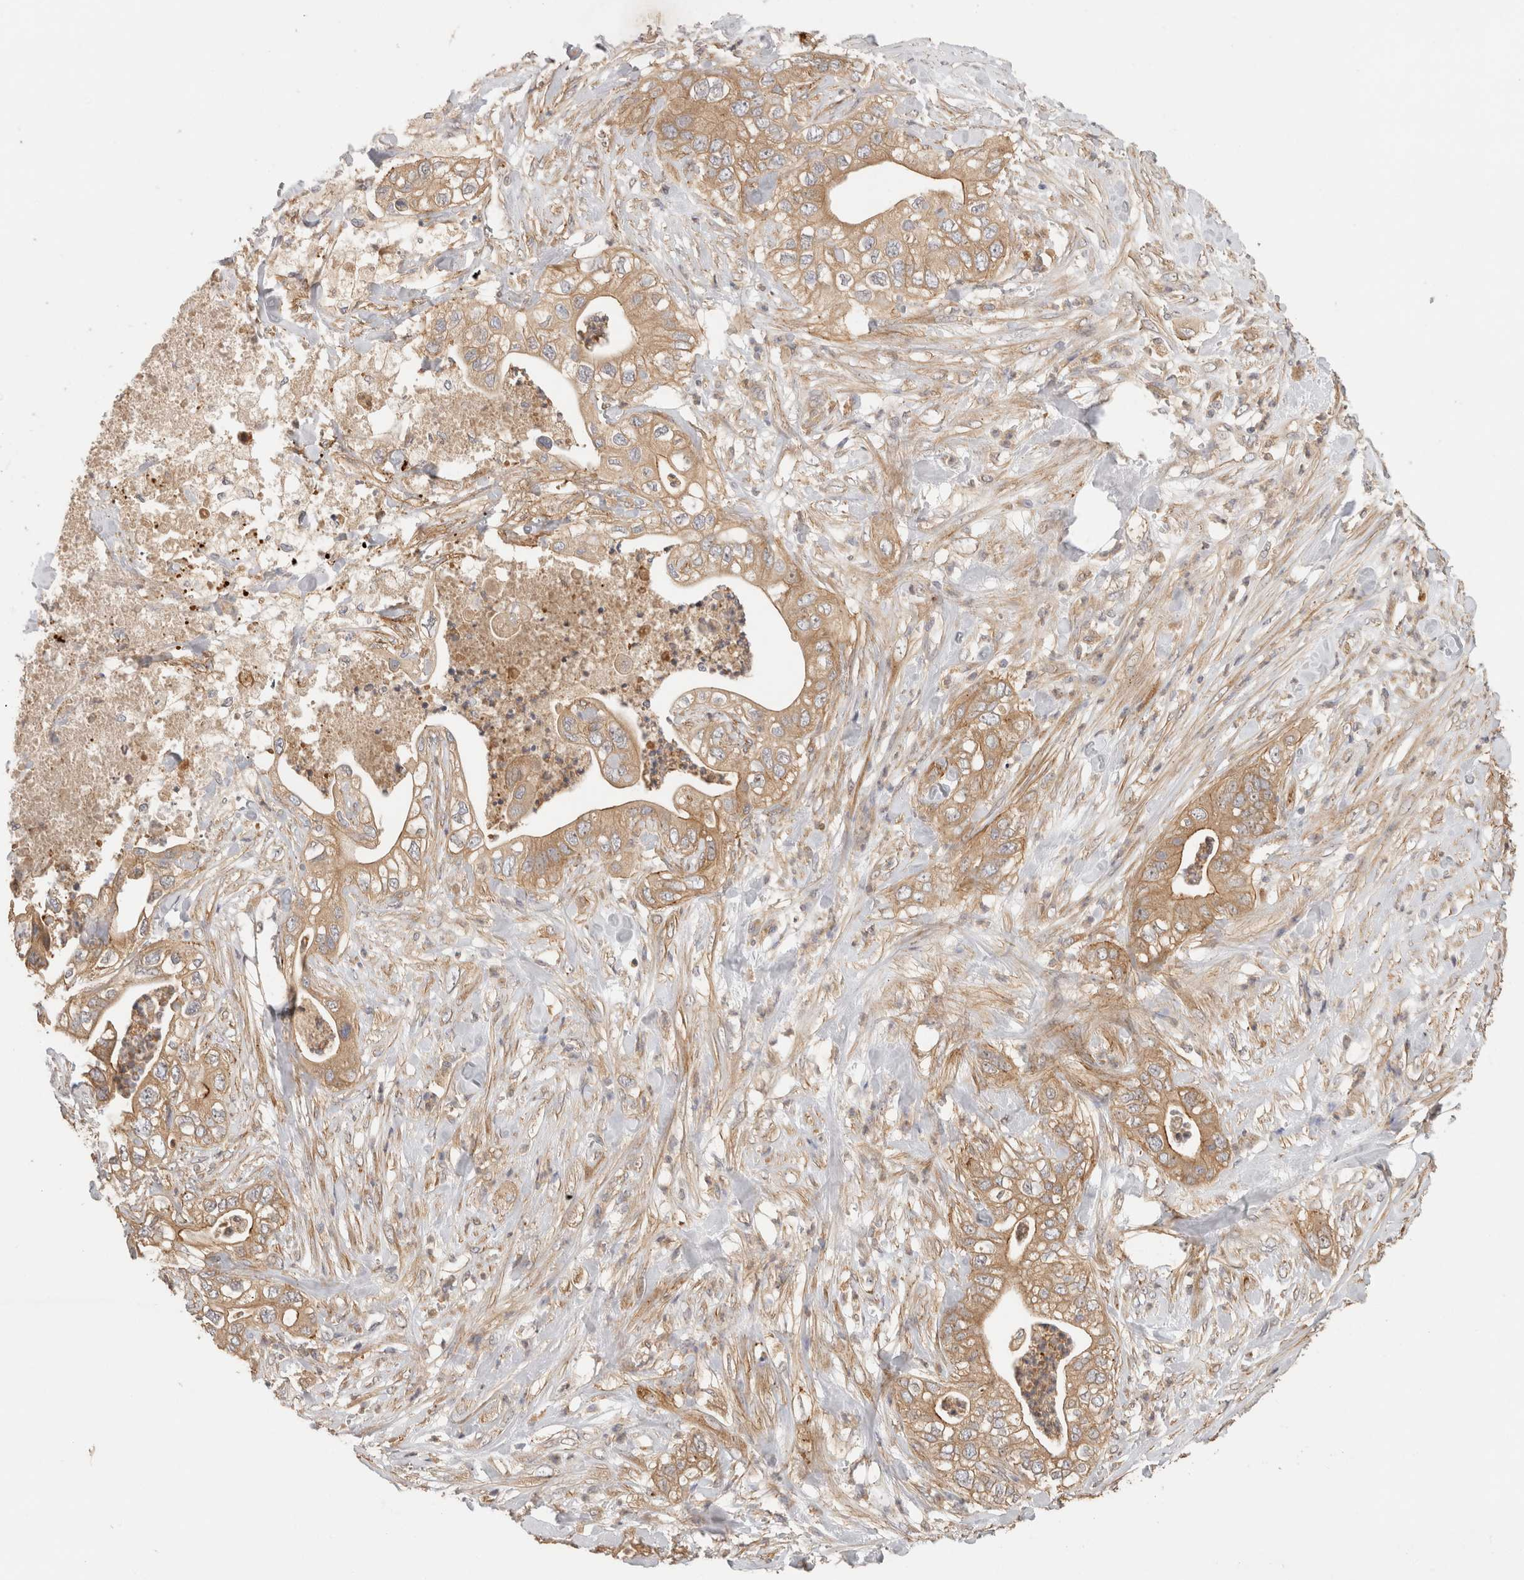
{"staining": {"intensity": "moderate", "quantity": ">75%", "location": "cytoplasmic/membranous"}, "tissue": "pancreatic cancer", "cell_type": "Tumor cells", "image_type": "cancer", "snomed": [{"axis": "morphology", "description": "Adenocarcinoma, NOS"}, {"axis": "topography", "description": "Pancreas"}], "caption": "Pancreatic cancer (adenocarcinoma) stained with DAB (3,3'-diaminobenzidine) IHC reveals medium levels of moderate cytoplasmic/membranous staining in approximately >75% of tumor cells.", "gene": "SGK3", "patient": {"sex": "female", "age": 78}}